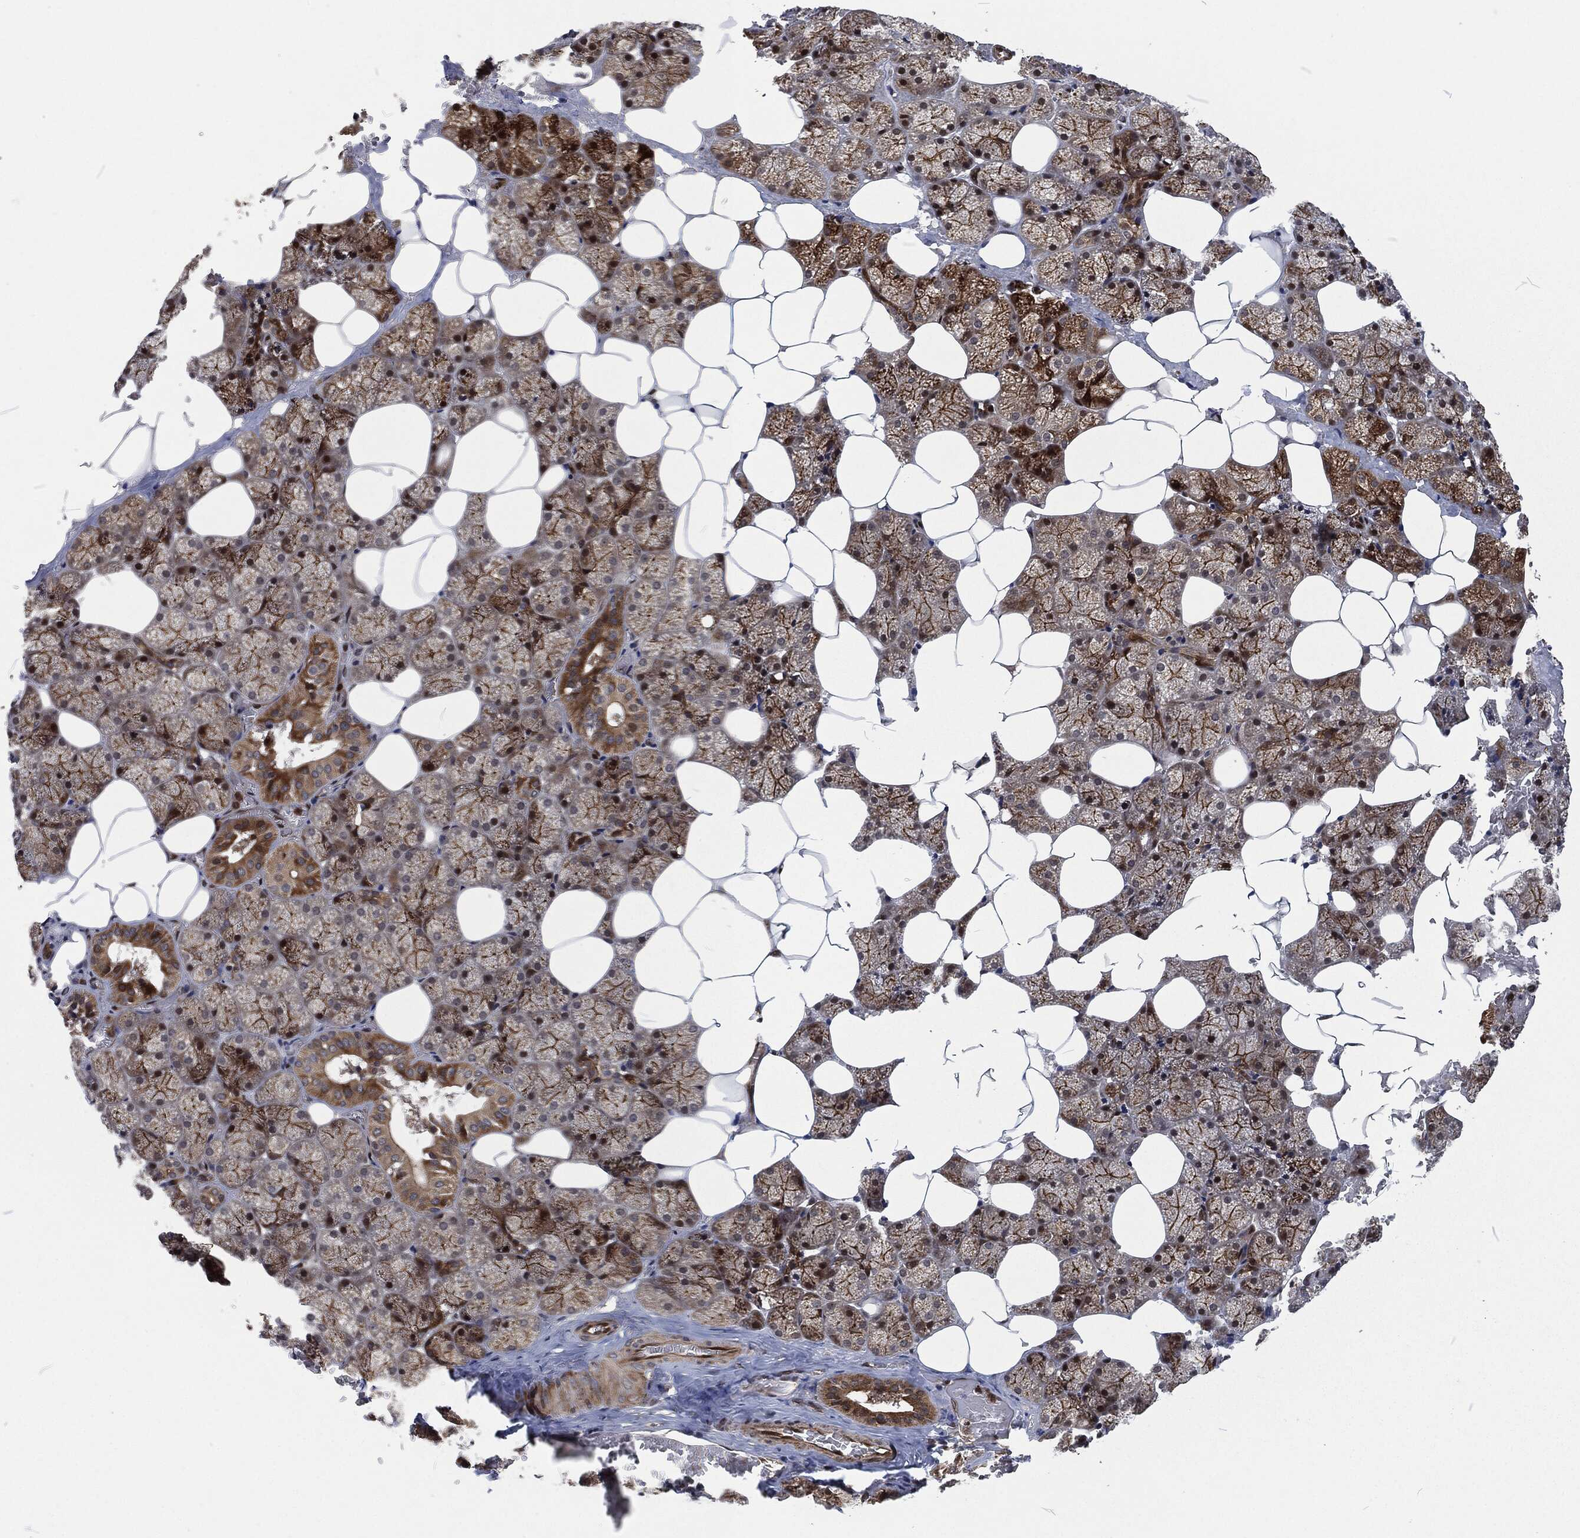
{"staining": {"intensity": "strong", "quantity": ">75%", "location": "cytoplasmic/membranous"}, "tissue": "salivary gland", "cell_type": "Glandular cells", "image_type": "normal", "snomed": [{"axis": "morphology", "description": "Normal tissue, NOS"}, {"axis": "topography", "description": "Salivary gland"}], "caption": "Glandular cells display high levels of strong cytoplasmic/membranous expression in approximately >75% of cells in unremarkable salivary gland.", "gene": "CMPK2", "patient": {"sex": "male", "age": 38}}